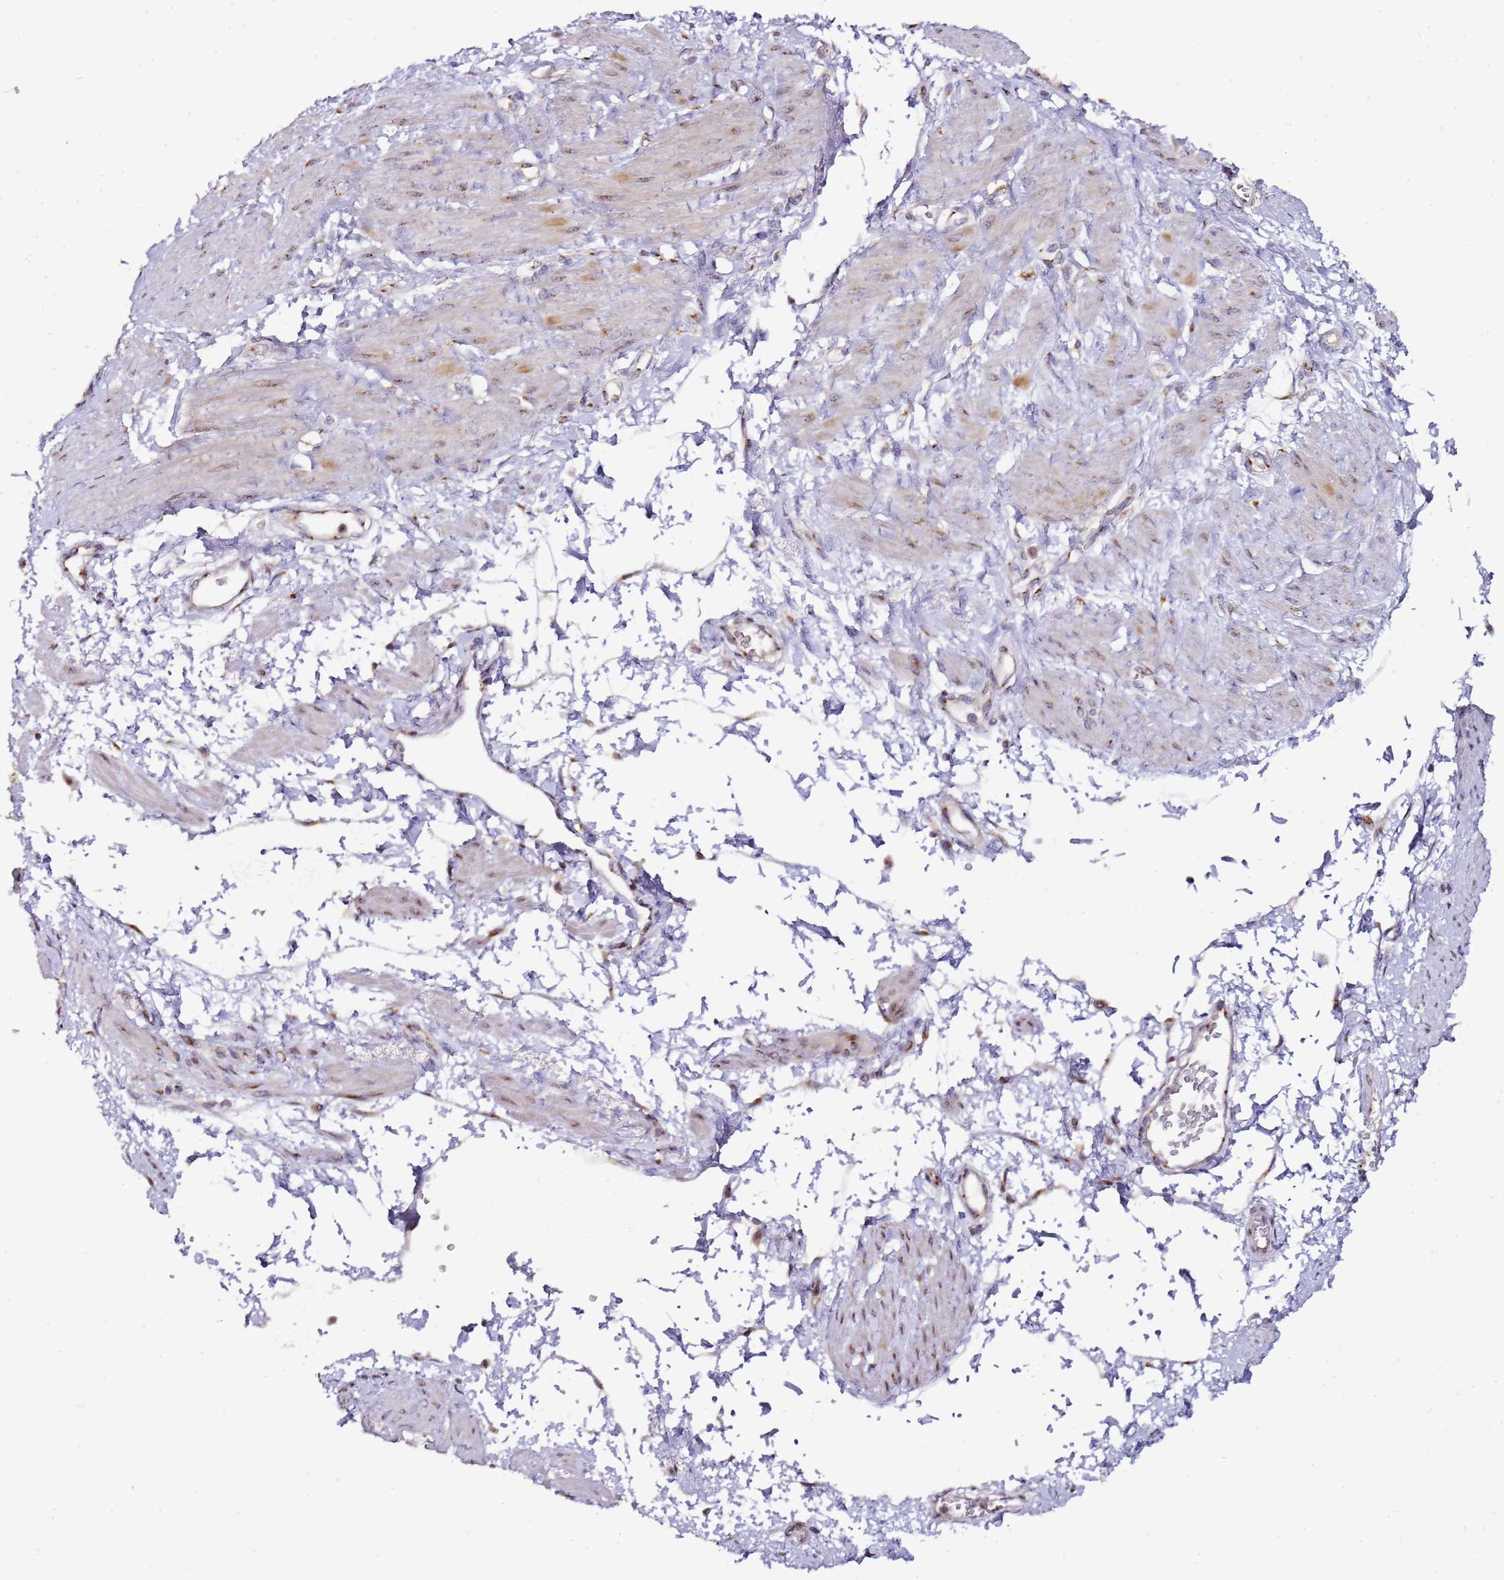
{"staining": {"intensity": "weak", "quantity": "<25%", "location": "nuclear"}, "tissue": "smooth muscle", "cell_type": "Smooth muscle cells", "image_type": "normal", "snomed": [{"axis": "morphology", "description": "Normal tissue, NOS"}, {"axis": "topography", "description": "Smooth muscle"}, {"axis": "topography", "description": "Uterus"}], "caption": "Protein analysis of benign smooth muscle displays no significant staining in smooth muscle cells. (Immunohistochemistry (ihc), brightfield microscopy, high magnification).", "gene": "MRPL49", "patient": {"sex": "female", "age": 39}}